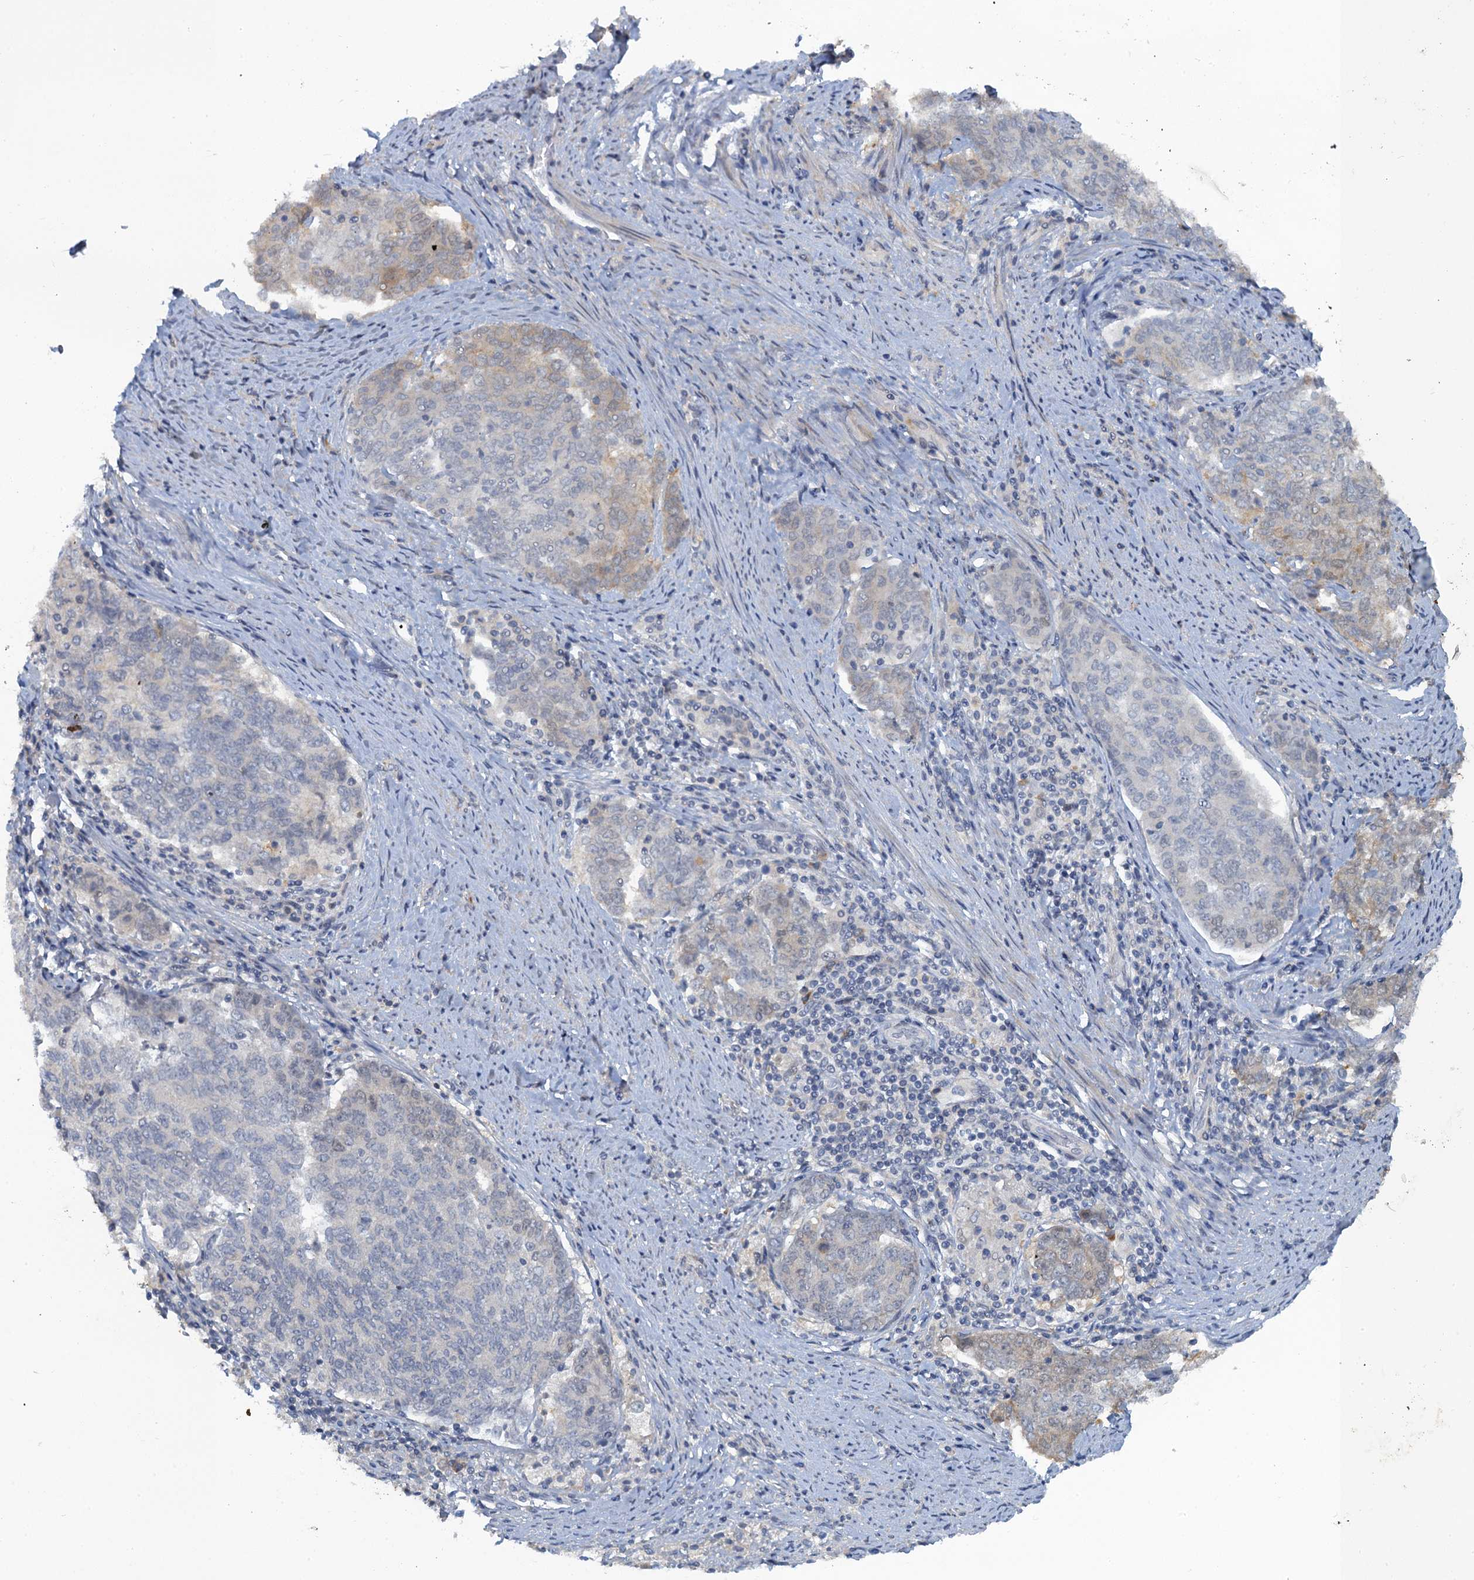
{"staining": {"intensity": "weak", "quantity": "<25%", "location": "cytoplasmic/membranous"}, "tissue": "endometrial cancer", "cell_type": "Tumor cells", "image_type": "cancer", "snomed": [{"axis": "morphology", "description": "Adenocarcinoma, NOS"}, {"axis": "topography", "description": "Endometrium"}], "caption": "The image reveals no significant expression in tumor cells of endometrial cancer. (Immunohistochemistry, brightfield microscopy, high magnification).", "gene": "MRFAP1", "patient": {"sex": "female", "age": 80}}